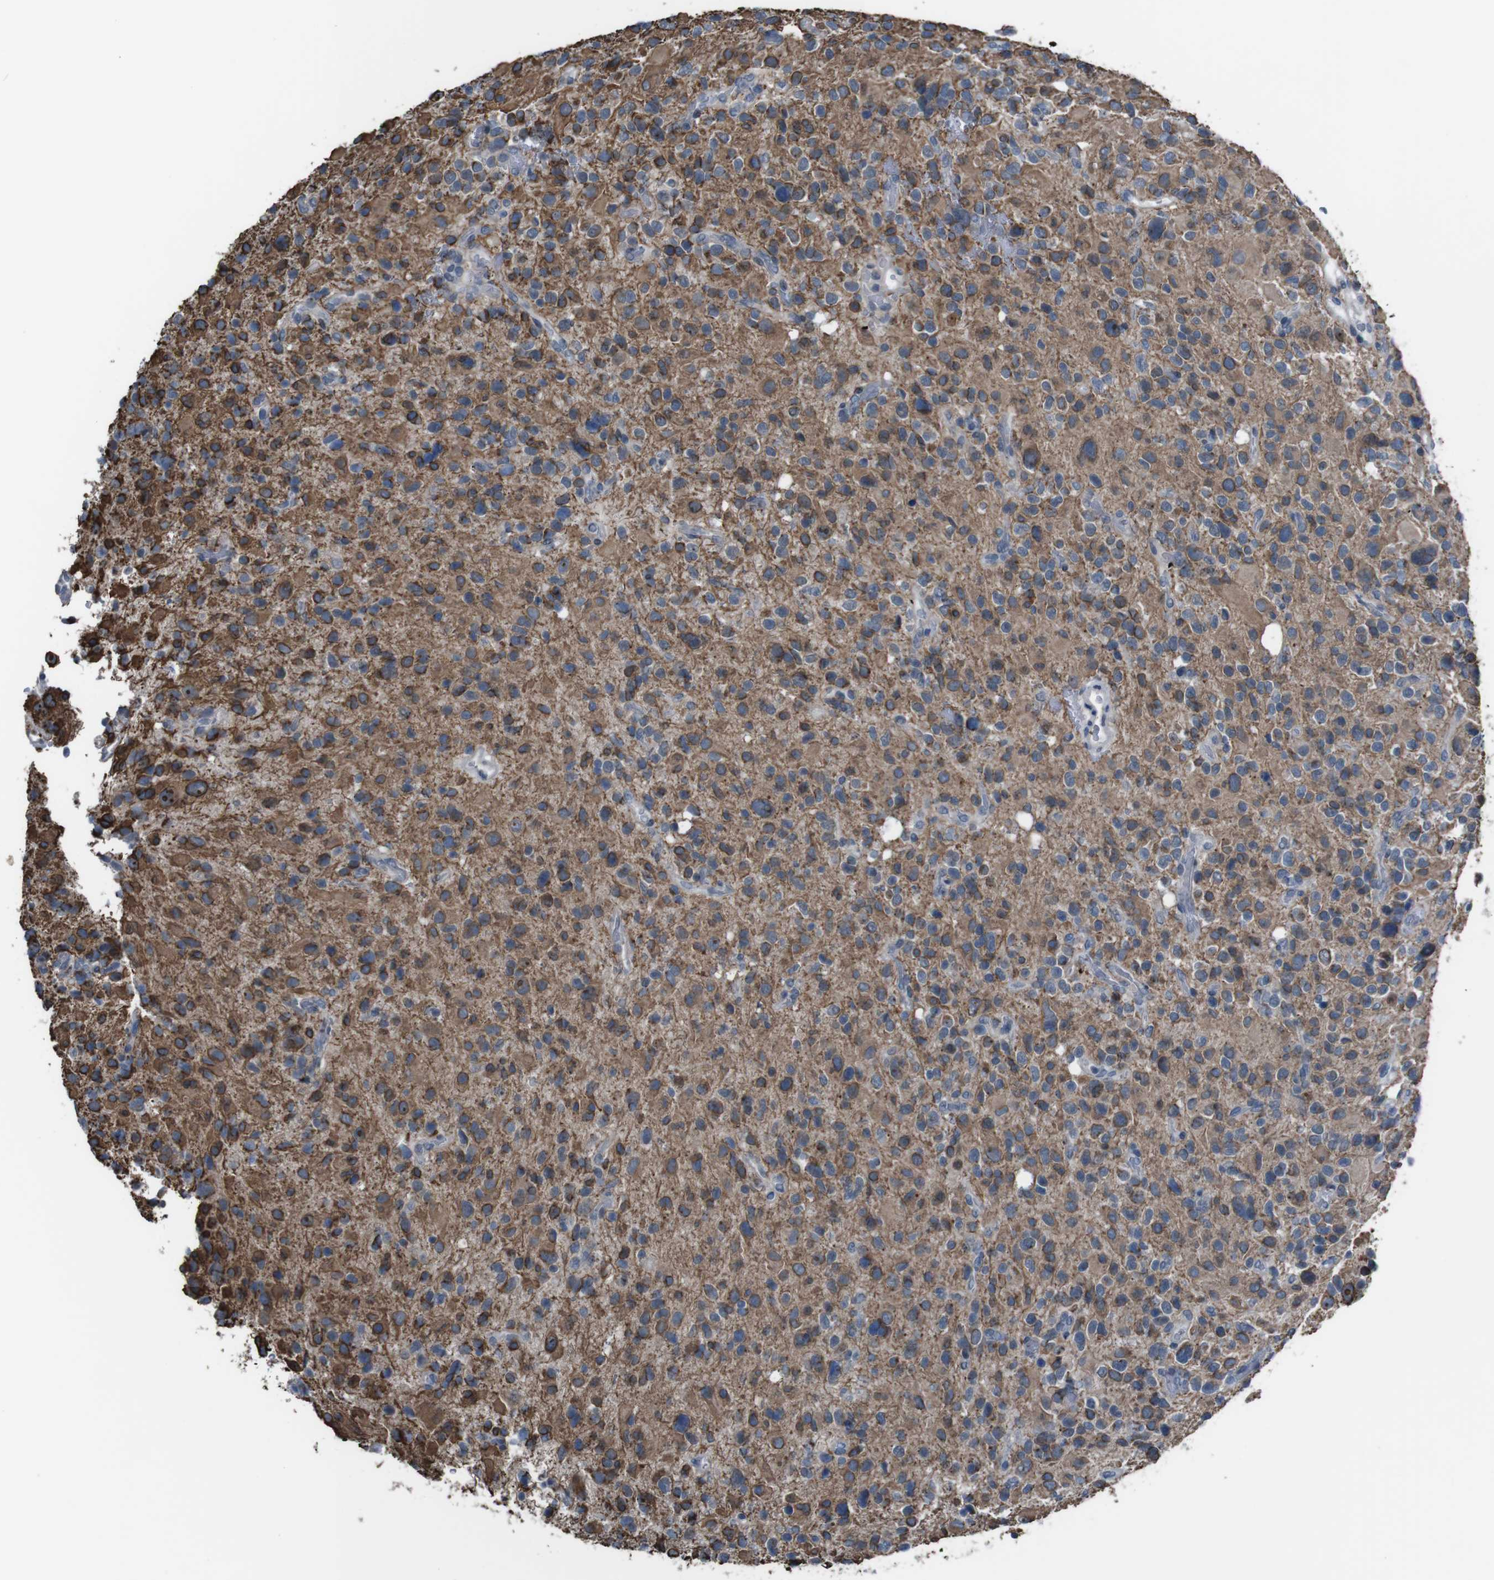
{"staining": {"intensity": "moderate", "quantity": "25%-75%", "location": "cytoplasmic/membranous"}, "tissue": "glioma", "cell_type": "Tumor cells", "image_type": "cancer", "snomed": [{"axis": "morphology", "description": "Glioma, malignant, High grade"}, {"axis": "topography", "description": "Brain"}], "caption": "Immunohistochemical staining of glioma shows medium levels of moderate cytoplasmic/membranous positivity in approximately 25%-75% of tumor cells.", "gene": "CDH22", "patient": {"sex": "male", "age": 48}}